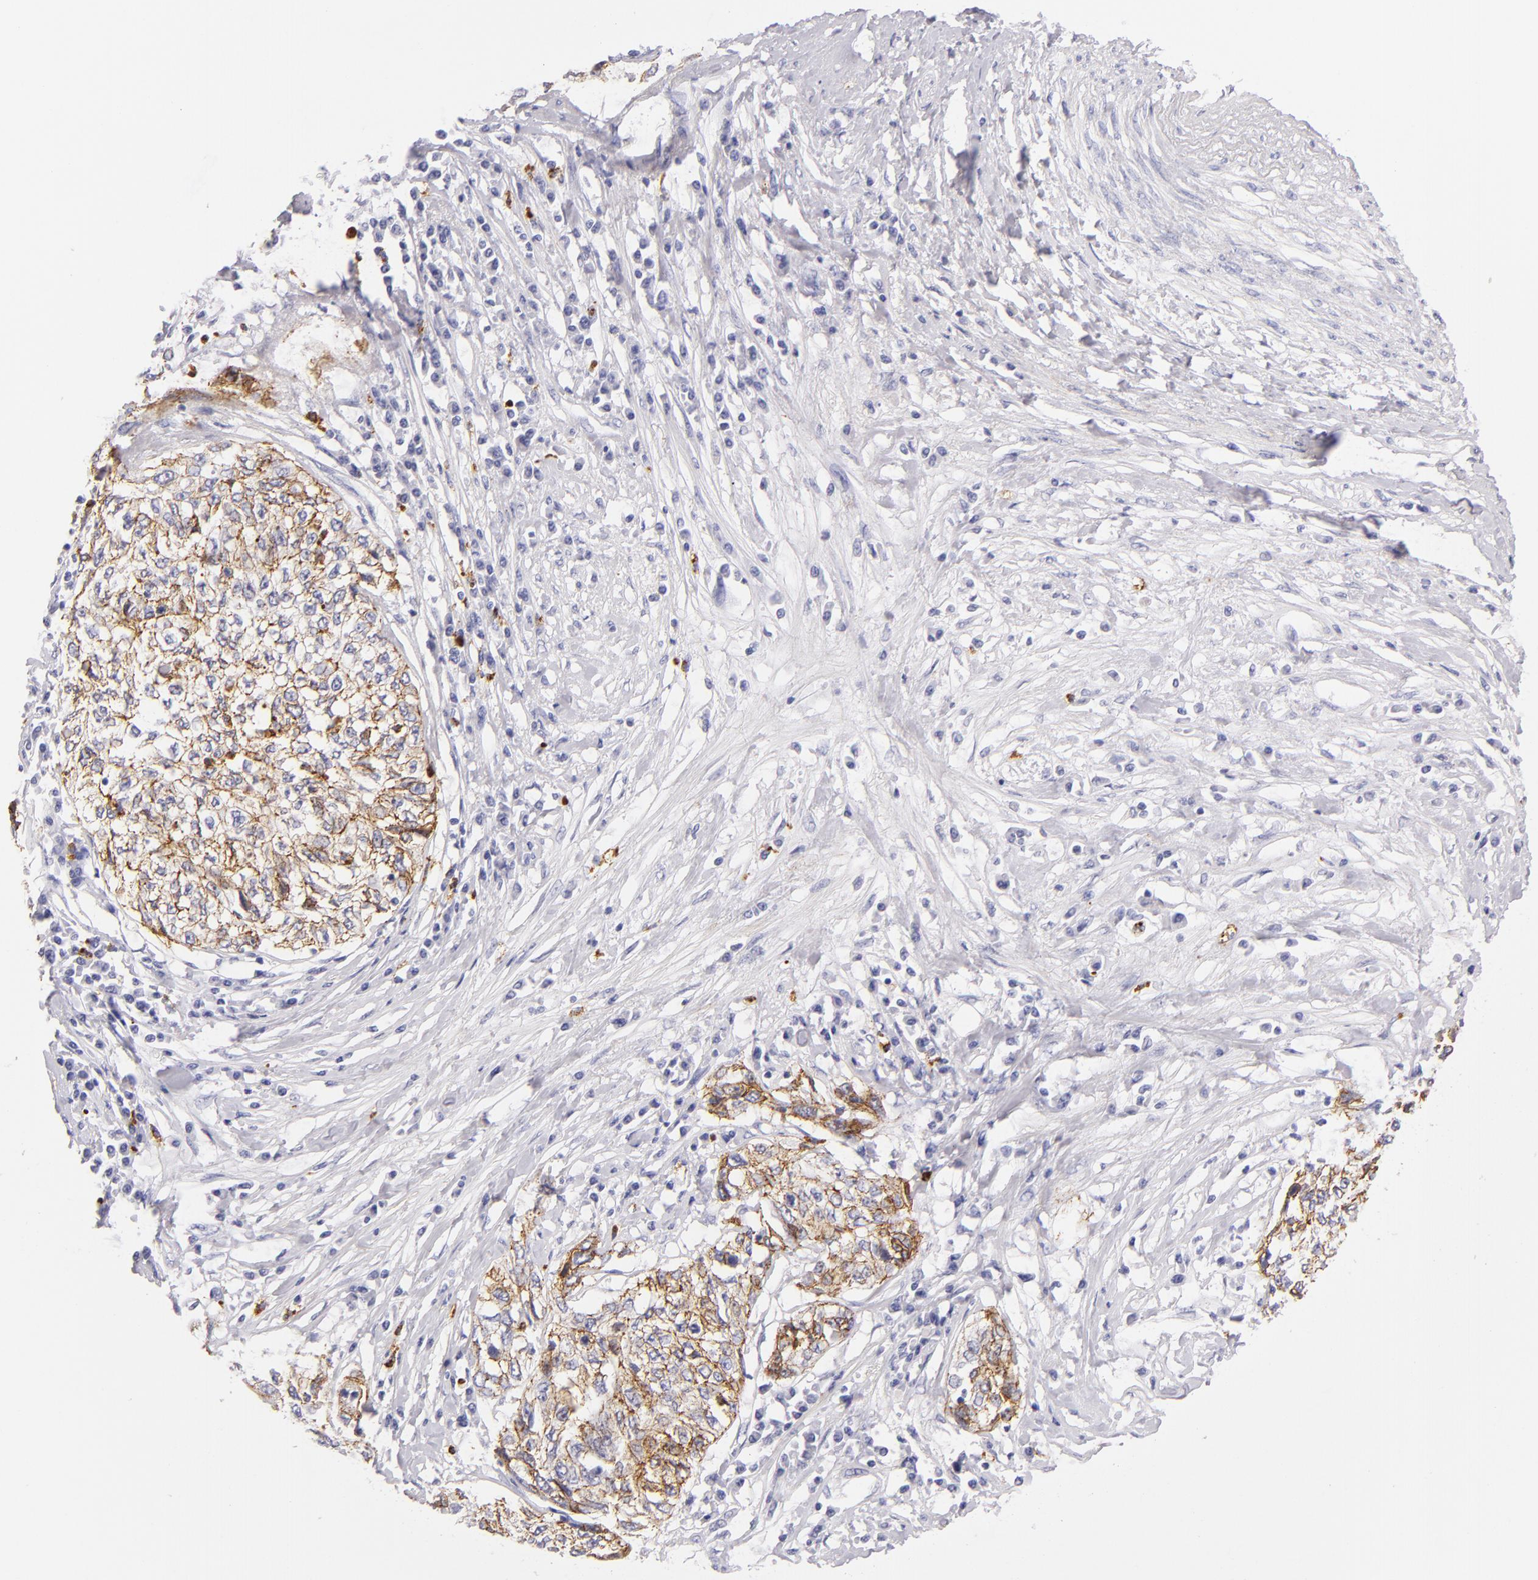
{"staining": {"intensity": "moderate", "quantity": ">75%", "location": "cytoplasmic/membranous"}, "tissue": "cervical cancer", "cell_type": "Tumor cells", "image_type": "cancer", "snomed": [{"axis": "morphology", "description": "Squamous cell carcinoma, NOS"}, {"axis": "topography", "description": "Cervix"}], "caption": "High-magnification brightfield microscopy of cervical squamous cell carcinoma stained with DAB (brown) and counterstained with hematoxylin (blue). tumor cells exhibit moderate cytoplasmic/membranous positivity is appreciated in about>75% of cells.", "gene": "CDH3", "patient": {"sex": "female", "age": 57}}